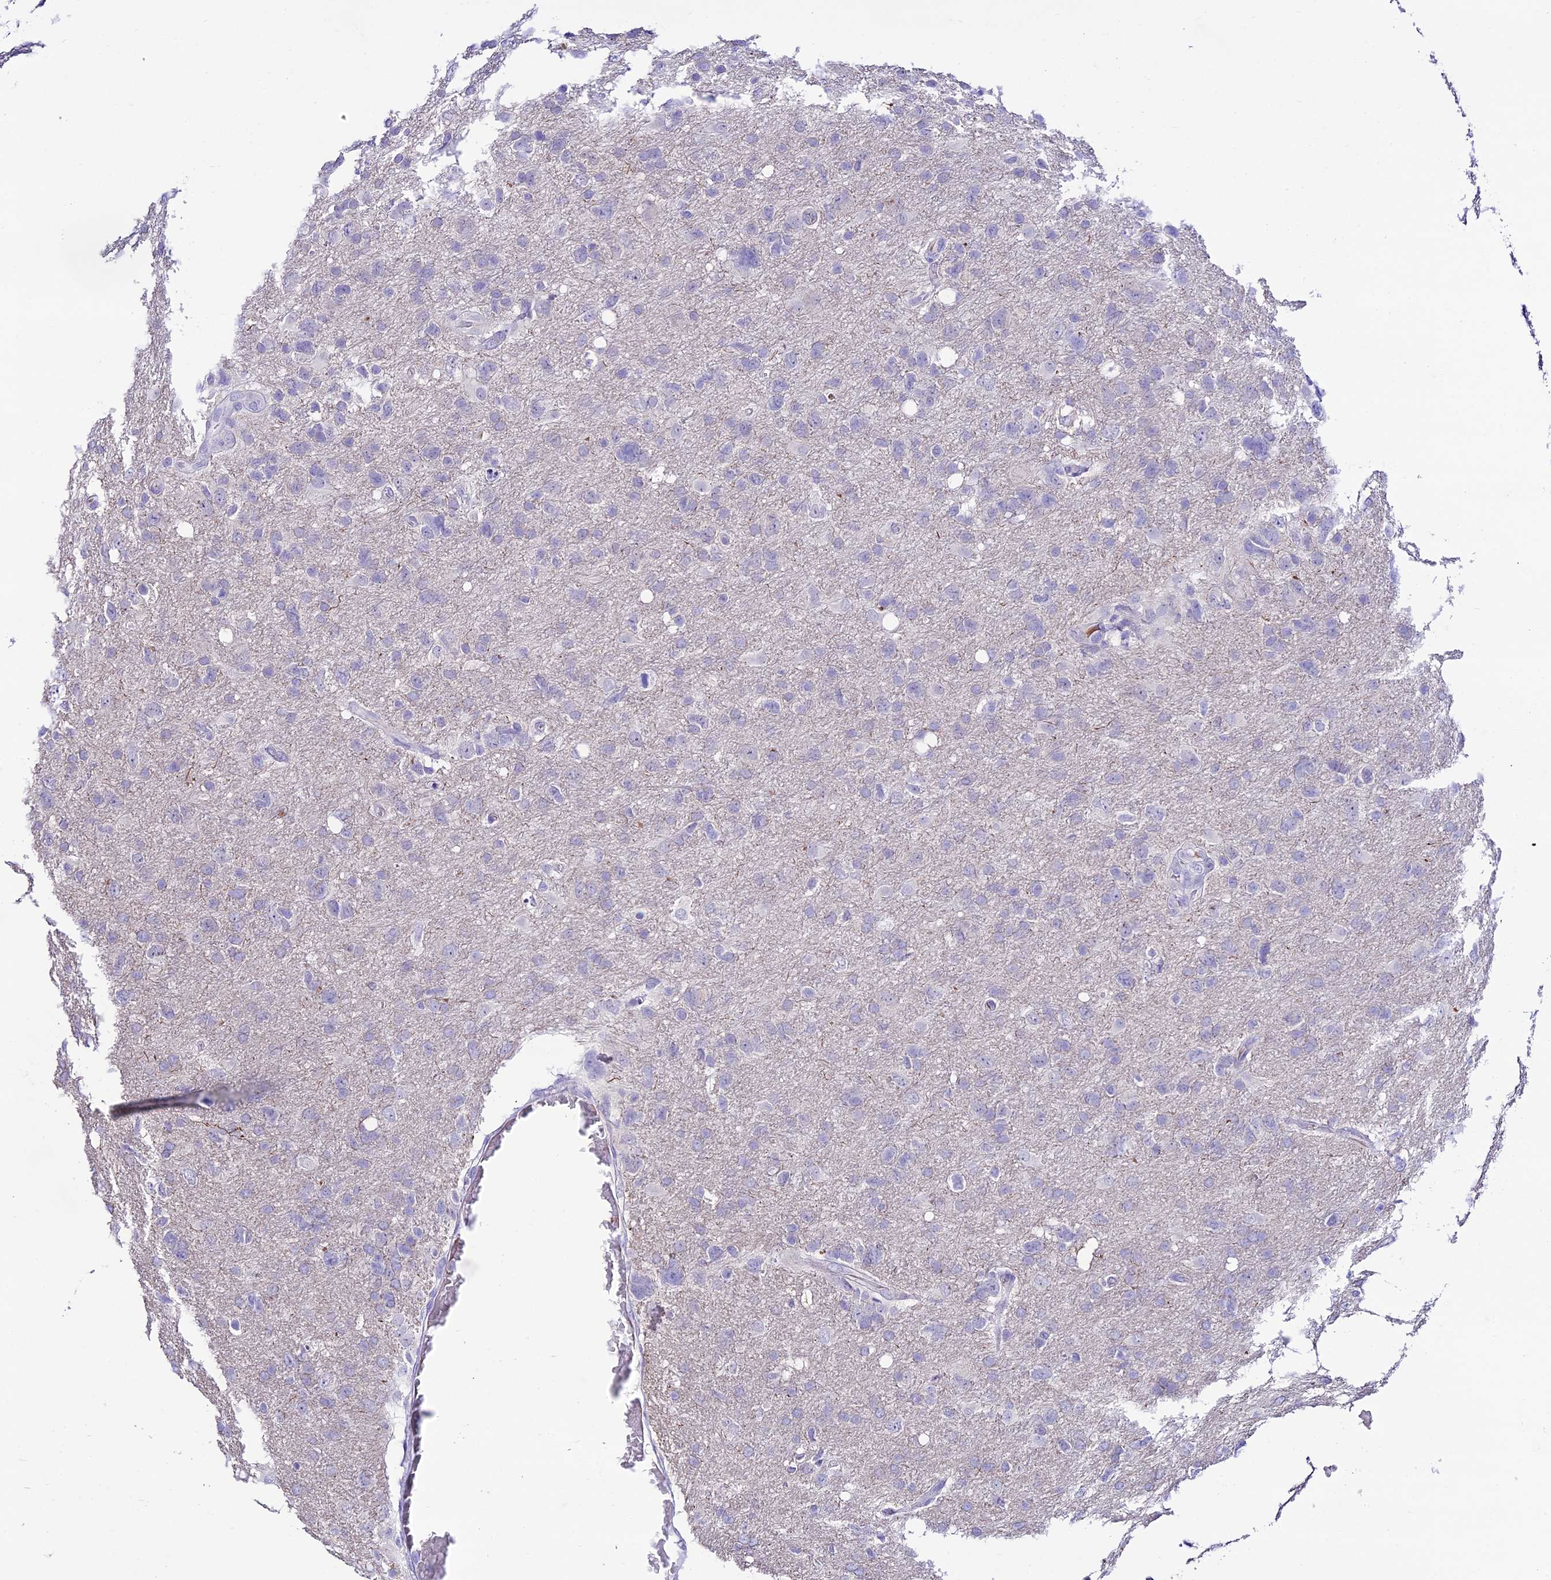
{"staining": {"intensity": "negative", "quantity": "none", "location": "none"}, "tissue": "glioma", "cell_type": "Tumor cells", "image_type": "cancer", "snomed": [{"axis": "morphology", "description": "Glioma, malignant, High grade"}, {"axis": "topography", "description": "Brain"}], "caption": "IHC of glioma displays no positivity in tumor cells. (DAB (3,3'-diaminobenzidine) immunohistochemistry (IHC) with hematoxylin counter stain).", "gene": "NLRP6", "patient": {"sex": "male", "age": 61}}